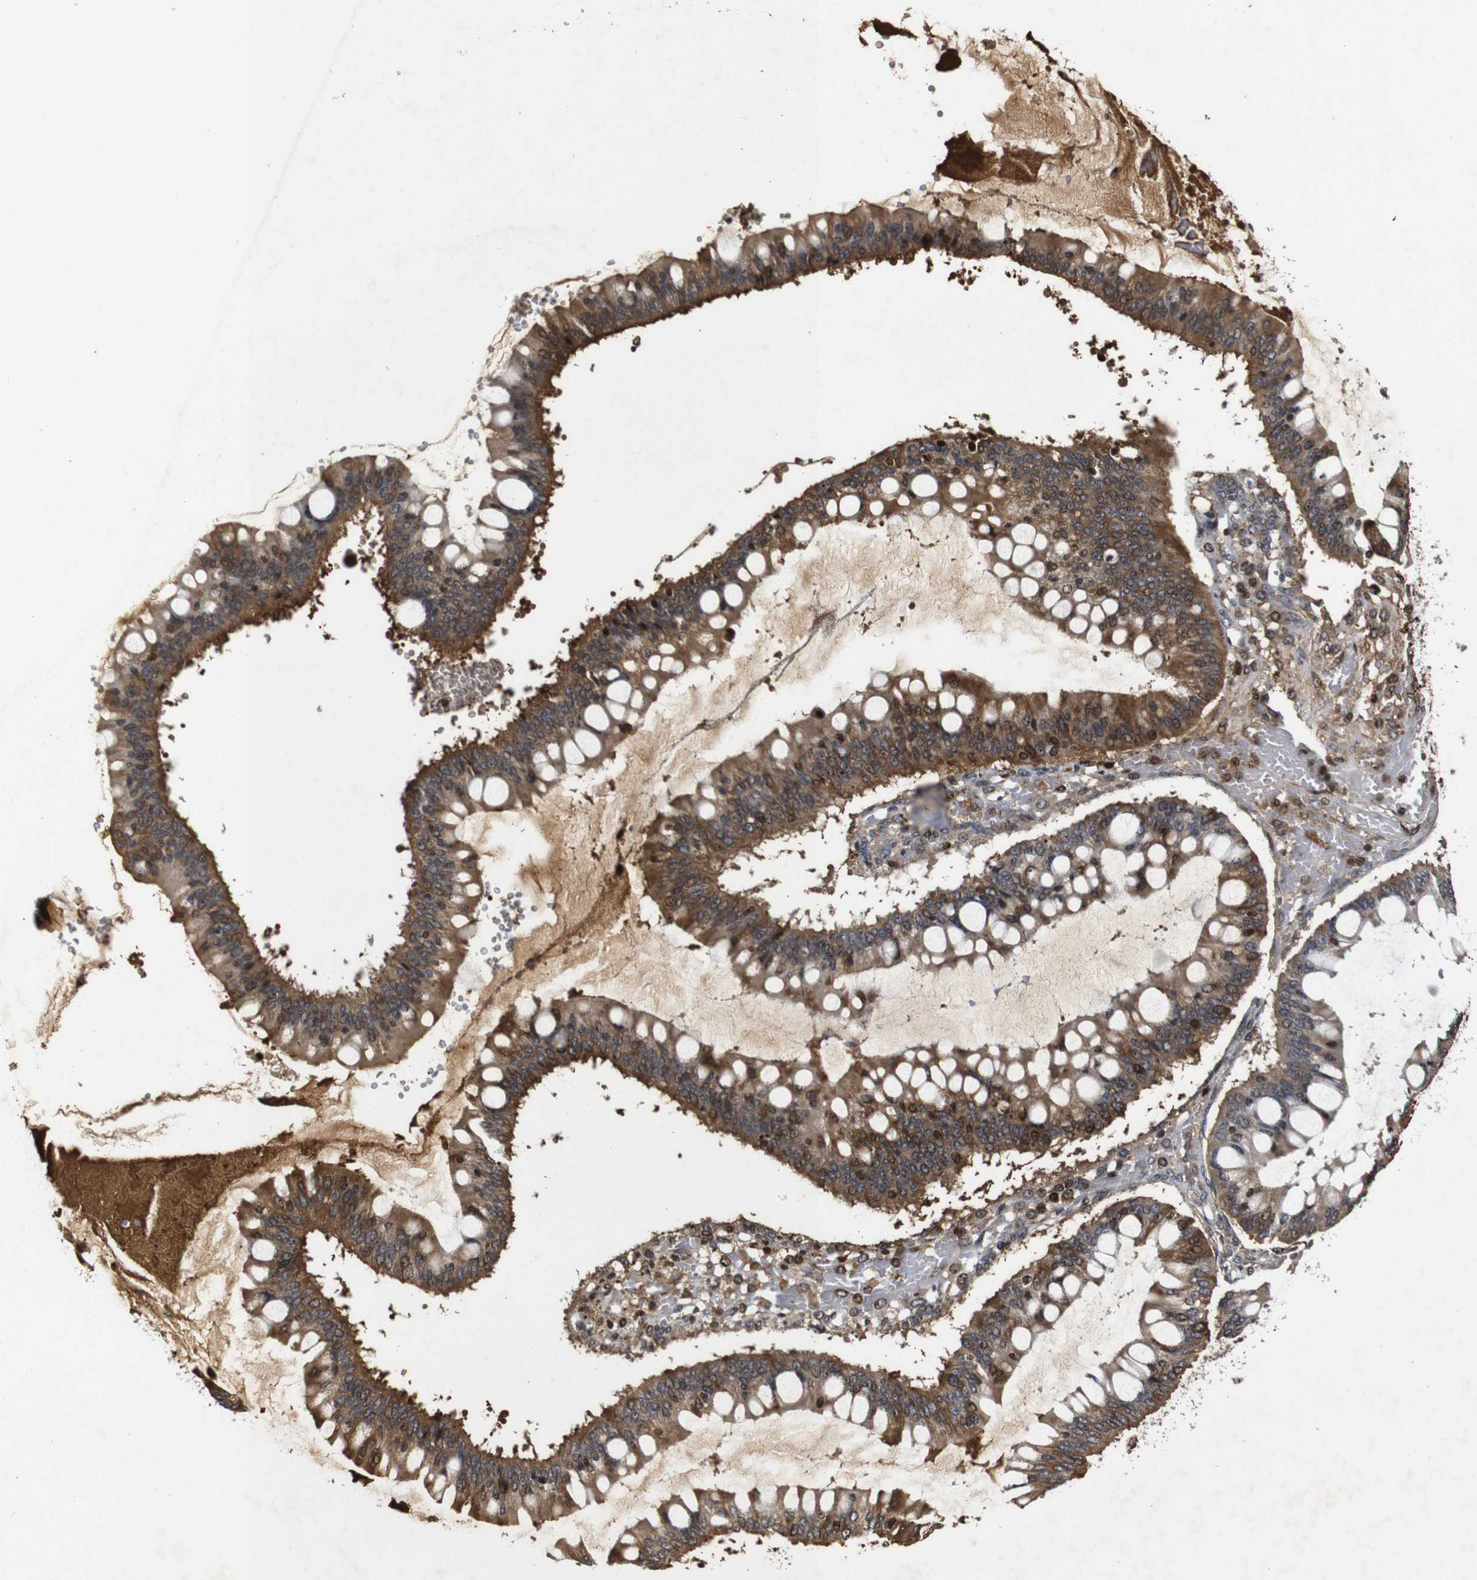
{"staining": {"intensity": "weak", "quantity": ">75%", "location": "cytoplasmic/membranous,nuclear"}, "tissue": "ovarian cancer", "cell_type": "Tumor cells", "image_type": "cancer", "snomed": [{"axis": "morphology", "description": "Cystadenocarcinoma, mucinous, NOS"}, {"axis": "topography", "description": "Ovary"}], "caption": "A high-resolution histopathology image shows immunohistochemistry (IHC) staining of mucinous cystadenocarcinoma (ovarian), which displays weak cytoplasmic/membranous and nuclear positivity in about >75% of tumor cells. (Brightfield microscopy of DAB IHC at high magnification).", "gene": "MYC", "patient": {"sex": "female", "age": 73}}